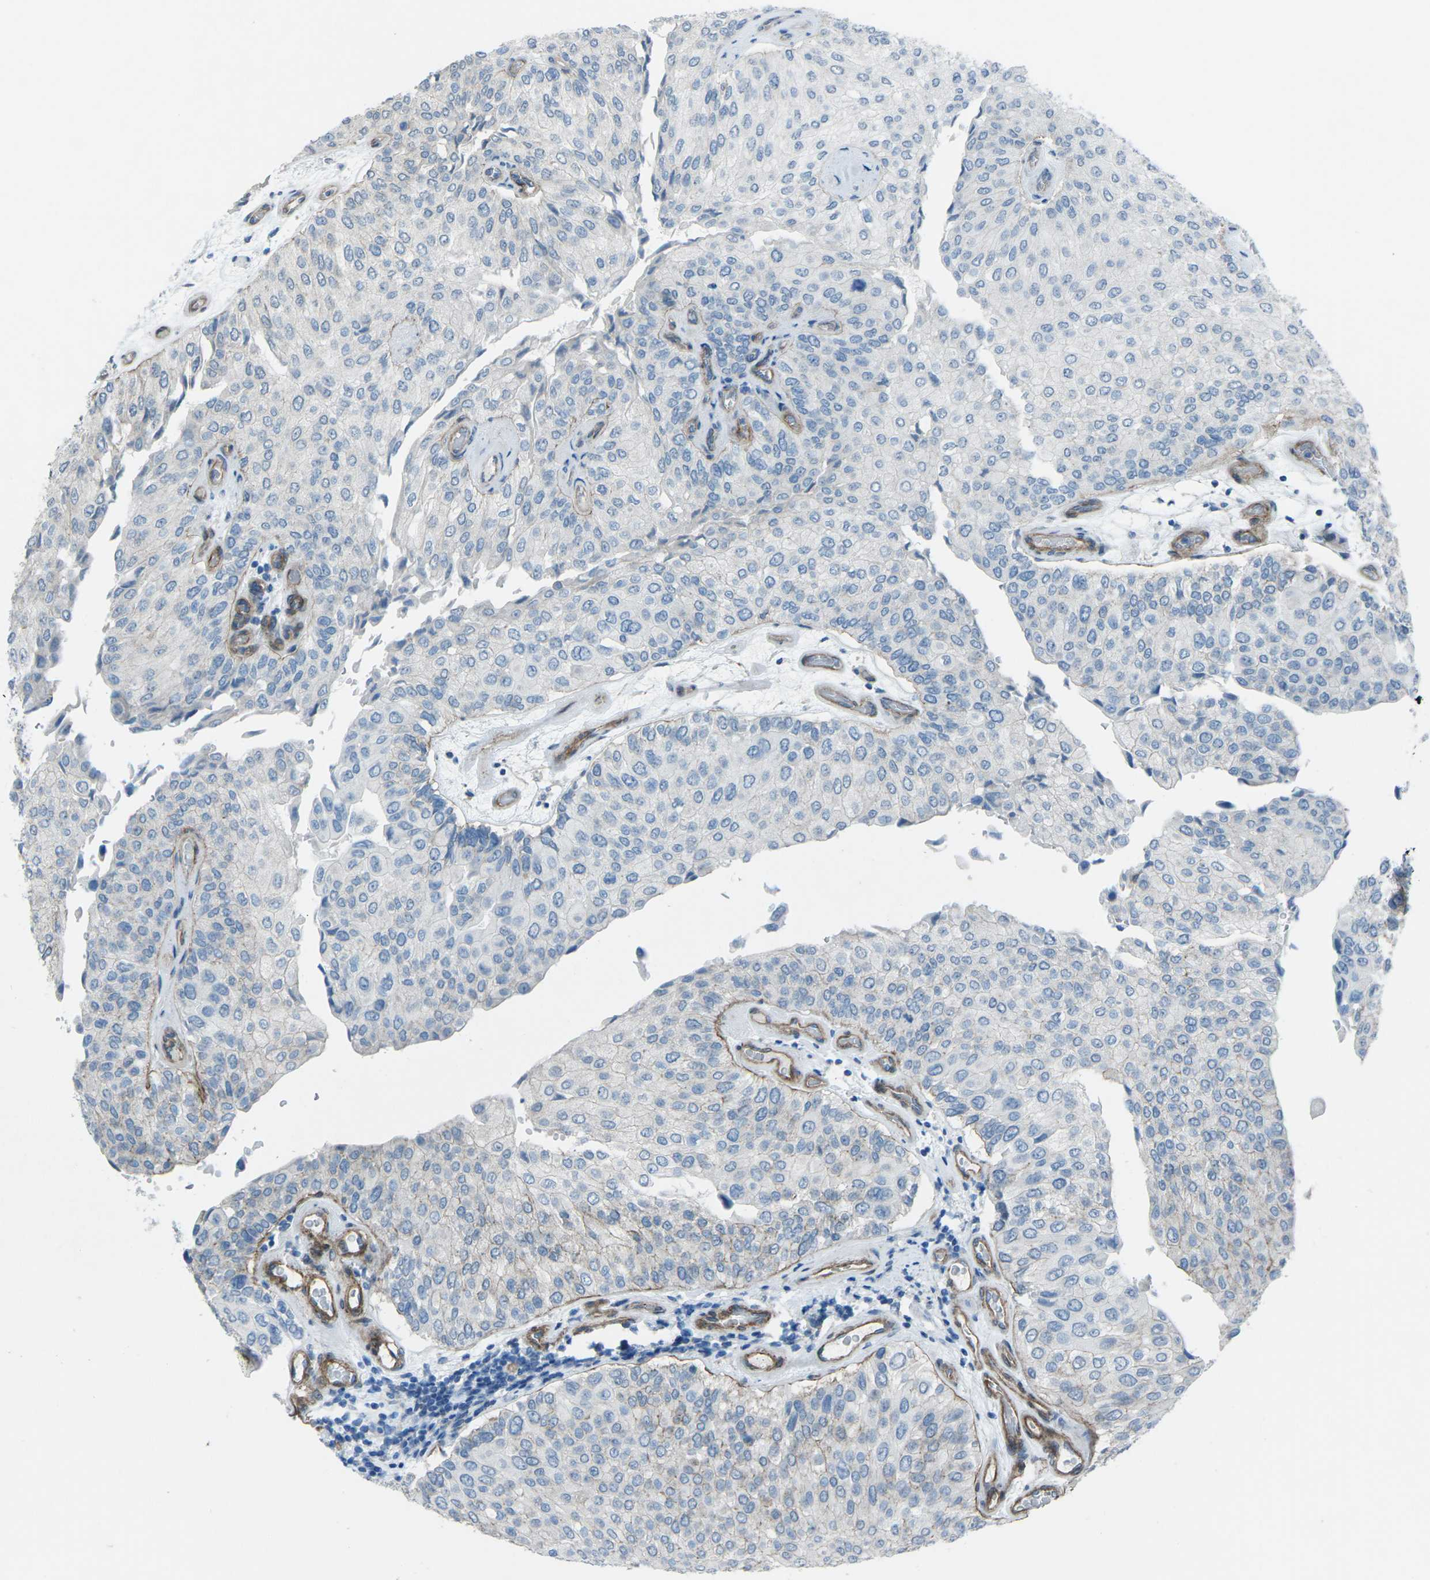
{"staining": {"intensity": "negative", "quantity": "none", "location": "none"}, "tissue": "urothelial cancer", "cell_type": "Tumor cells", "image_type": "cancer", "snomed": [{"axis": "morphology", "description": "Urothelial carcinoma, High grade"}, {"axis": "topography", "description": "Kidney"}, {"axis": "topography", "description": "Urinary bladder"}], "caption": "An immunohistochemistry (IHC) photomicrograph of urothelial cancer is shown. There is no staining in tumor cells of urothelial cancer. (Stains: DAB immunohistochemistry with hematoxylin counter stain, Microscopy: brightfield microscopy at high magnification).", "gene": "UTRN", "patient": {"sex": "male", "age": 77}}